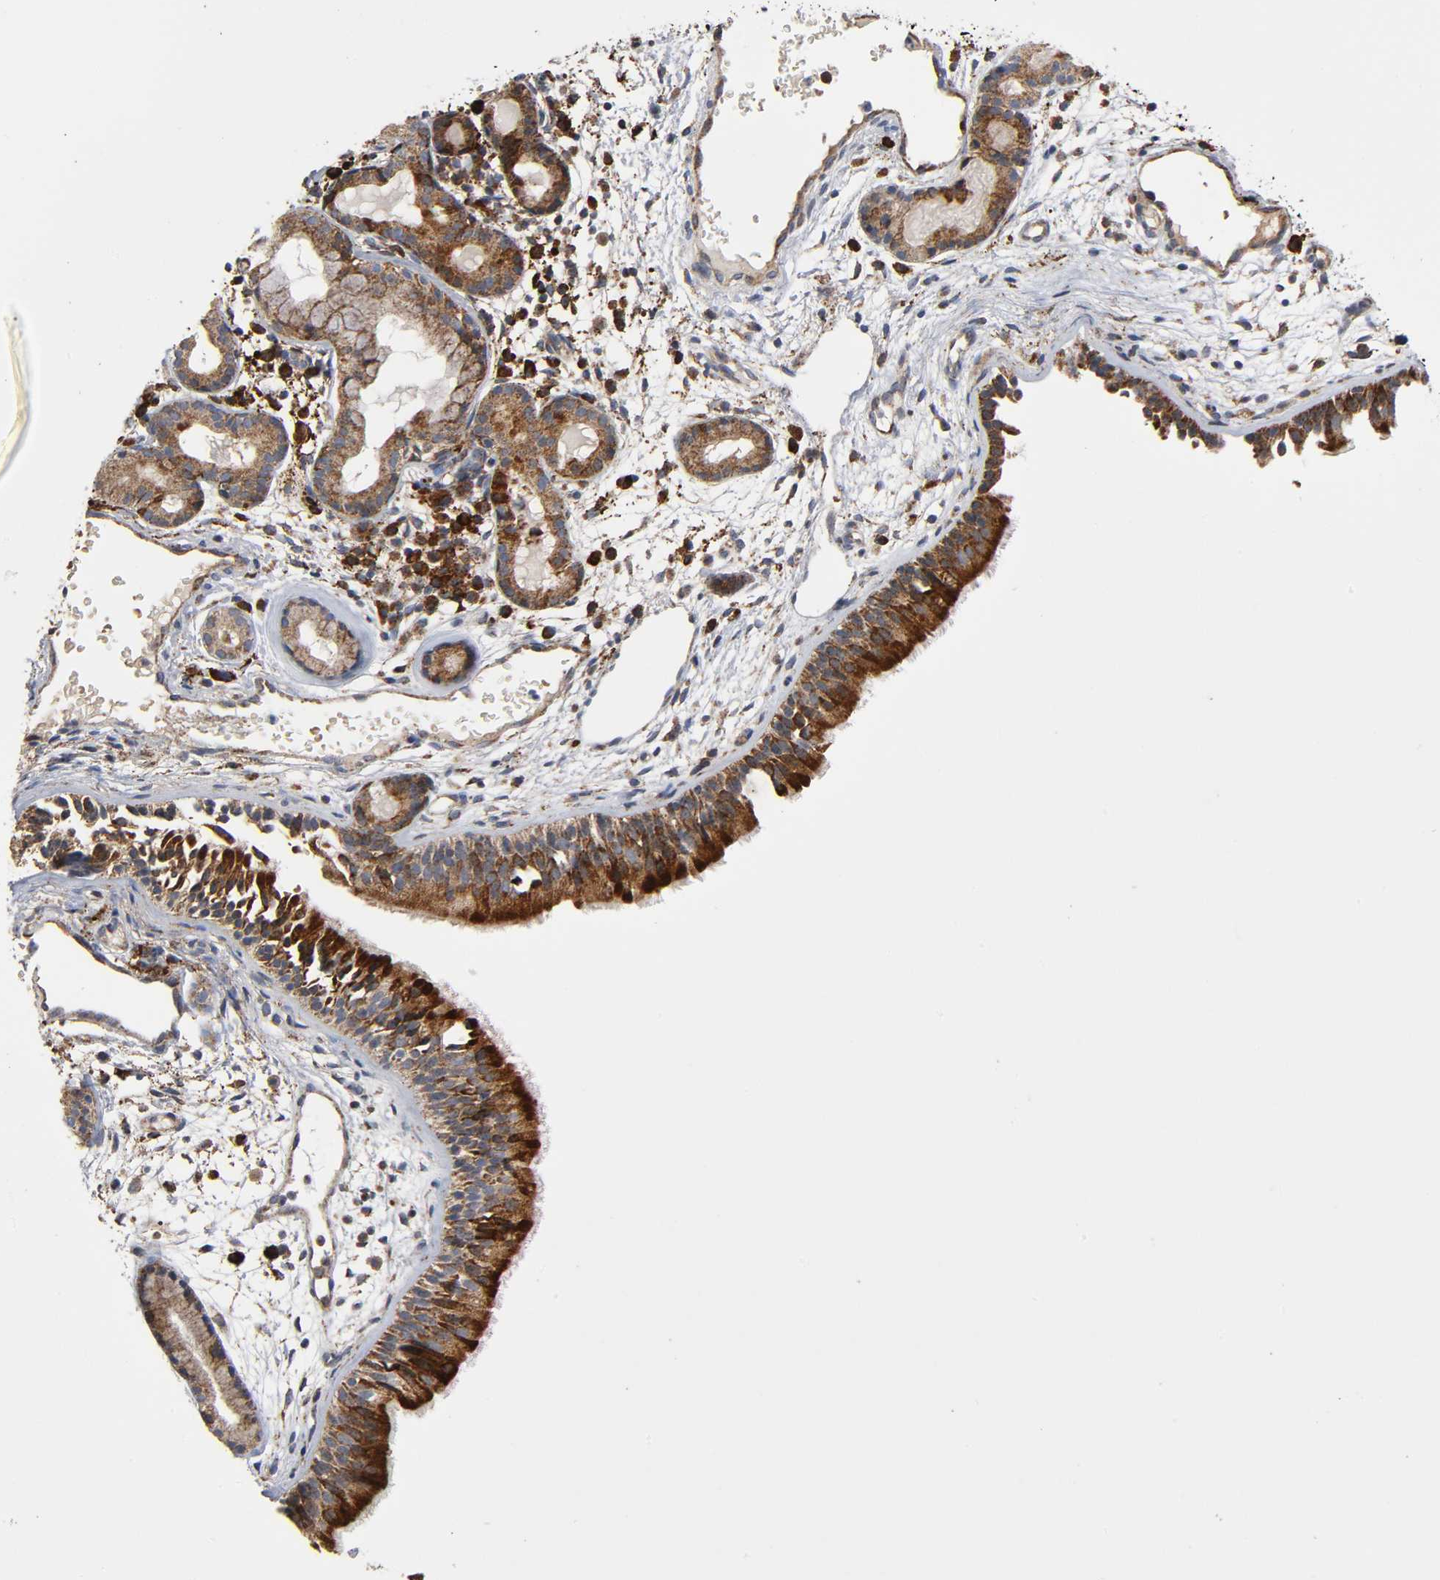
{"staining": {"intensity": "strong", "quantity": "25%-75%", "location": "cytoplasmic/membranous"}, "tissue": "nasopharynx", "cell_type": "Respiratory epithelial cells", "image_type": "normal", "snomed": [{"axis": "morphology", "description": "Normal tissue, NOS"}, {"axis": "morphology", "description": "Inflammation, NOS"}, {"axis": "topography", "description": "Nasopharynx"}], "caption": "Immunohistochemical staining of unremarkable human nasopharynx reveals 25%-75% levels of strong cytoplasmic/membranous protein expression in about 25%-75% of respiratory epithelial cells. The staining was performed using DAB, with brown indicating positive protein expression. Nuclei are stained blue with hematoxylin.", "gene": "MAP3K1", "patient": {"sex": "female", "age": 55}}